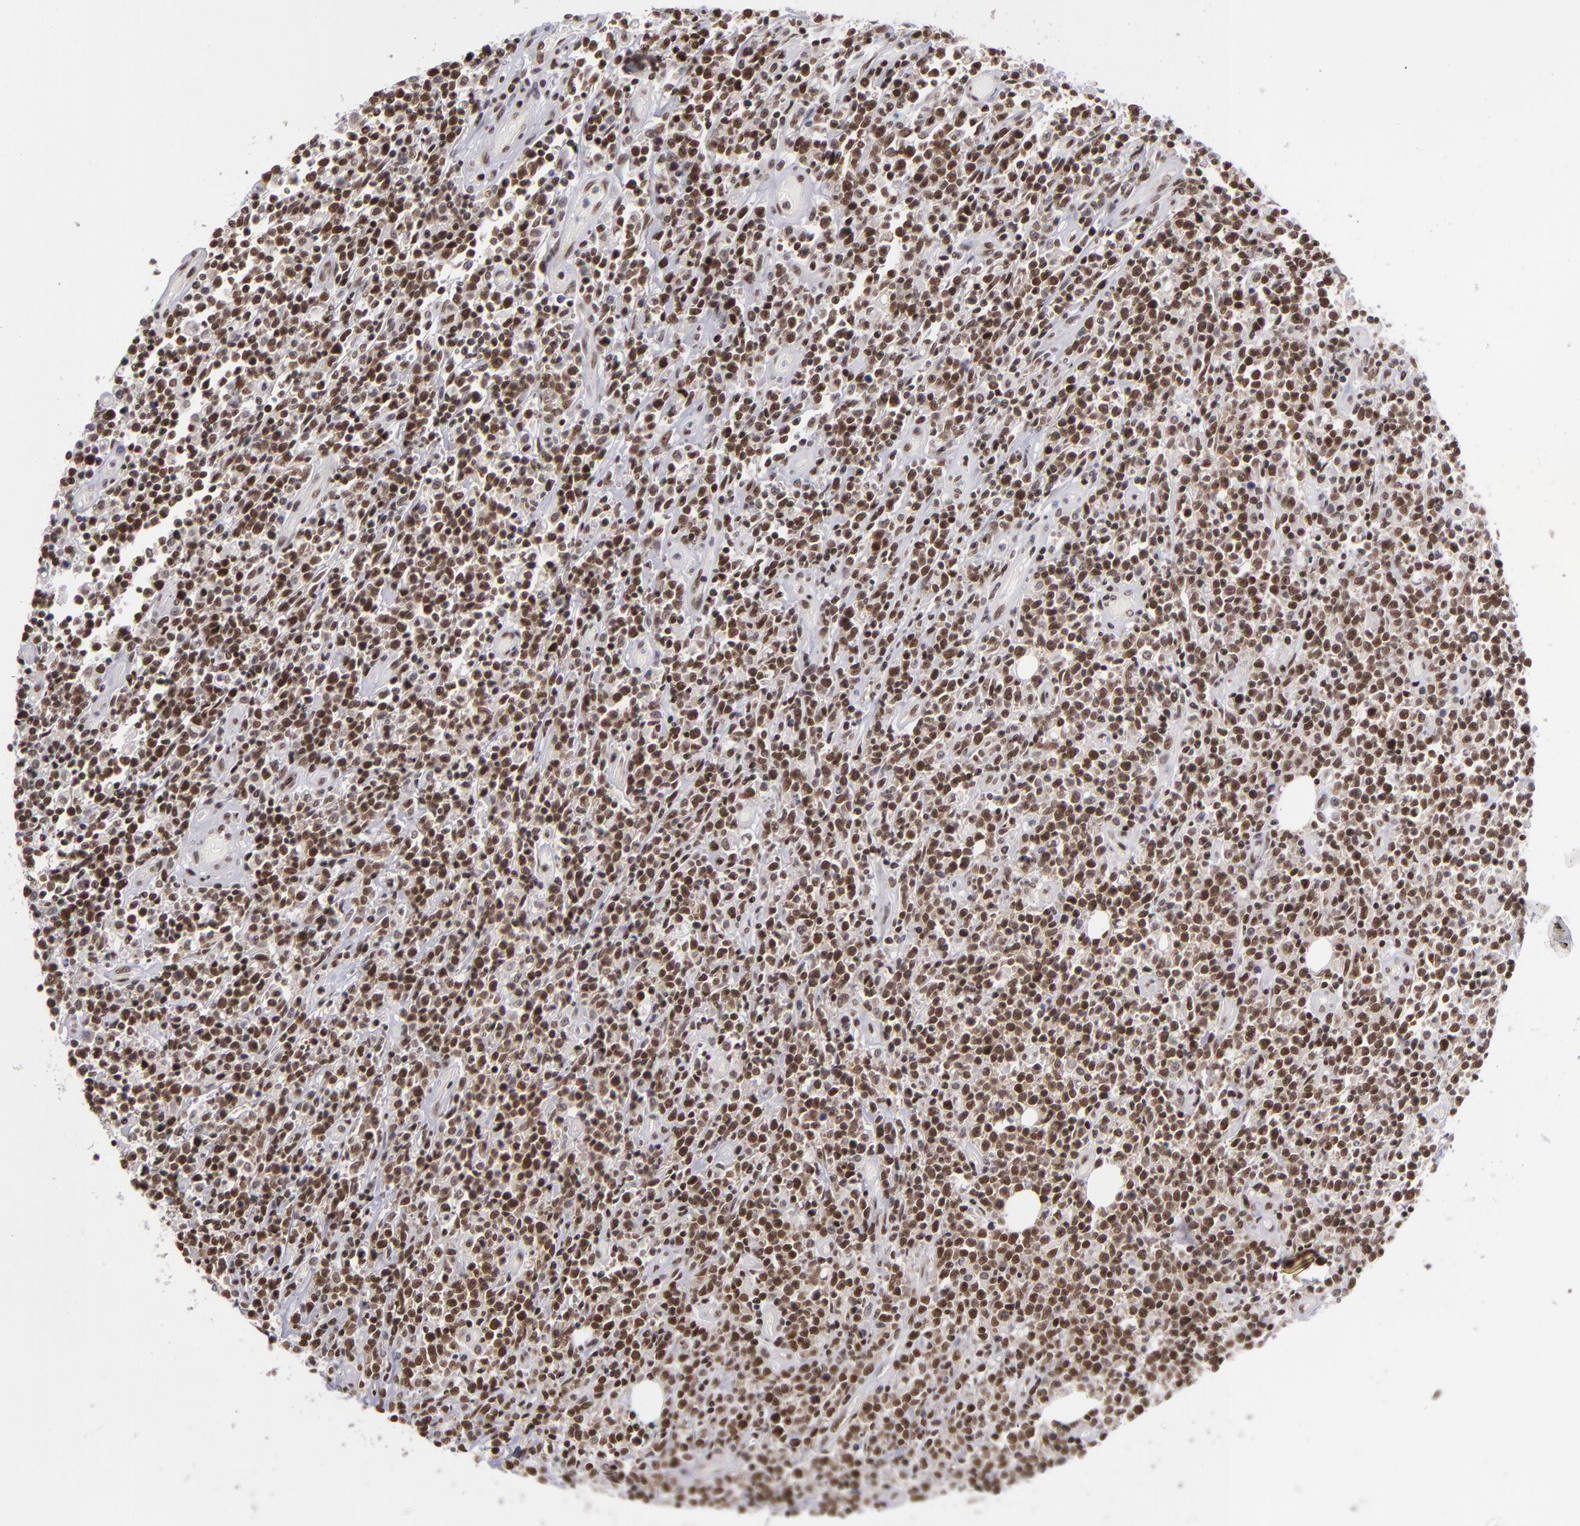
{"staining": {"intensity": "moderate", "quantity": ">75%", "location": "nuclear"}, "tissue": "lymphoma", "cell_type": "Tumor cells", "image_type": "cancer", "snomed": [{"axis": "morphology", "description": "Malignant lymphoma, non-Hodgkin's type, High grade"}, {"axis": "topography", "description": "Colon"}], "caption": "IHC (DAB (3,3'-diaminobenzidine)) staining of malignant lymphoma, non-Hodgkin's type (high-grade) demonstrates moderate nuclear protein staining in about >75% of tumor cells. Immunohistochemistry (ihc) stains the protein in brown and the nuclei are stained blue.", "gene": "MLLT3", "patient": {"sex": "male", "age": 82}}